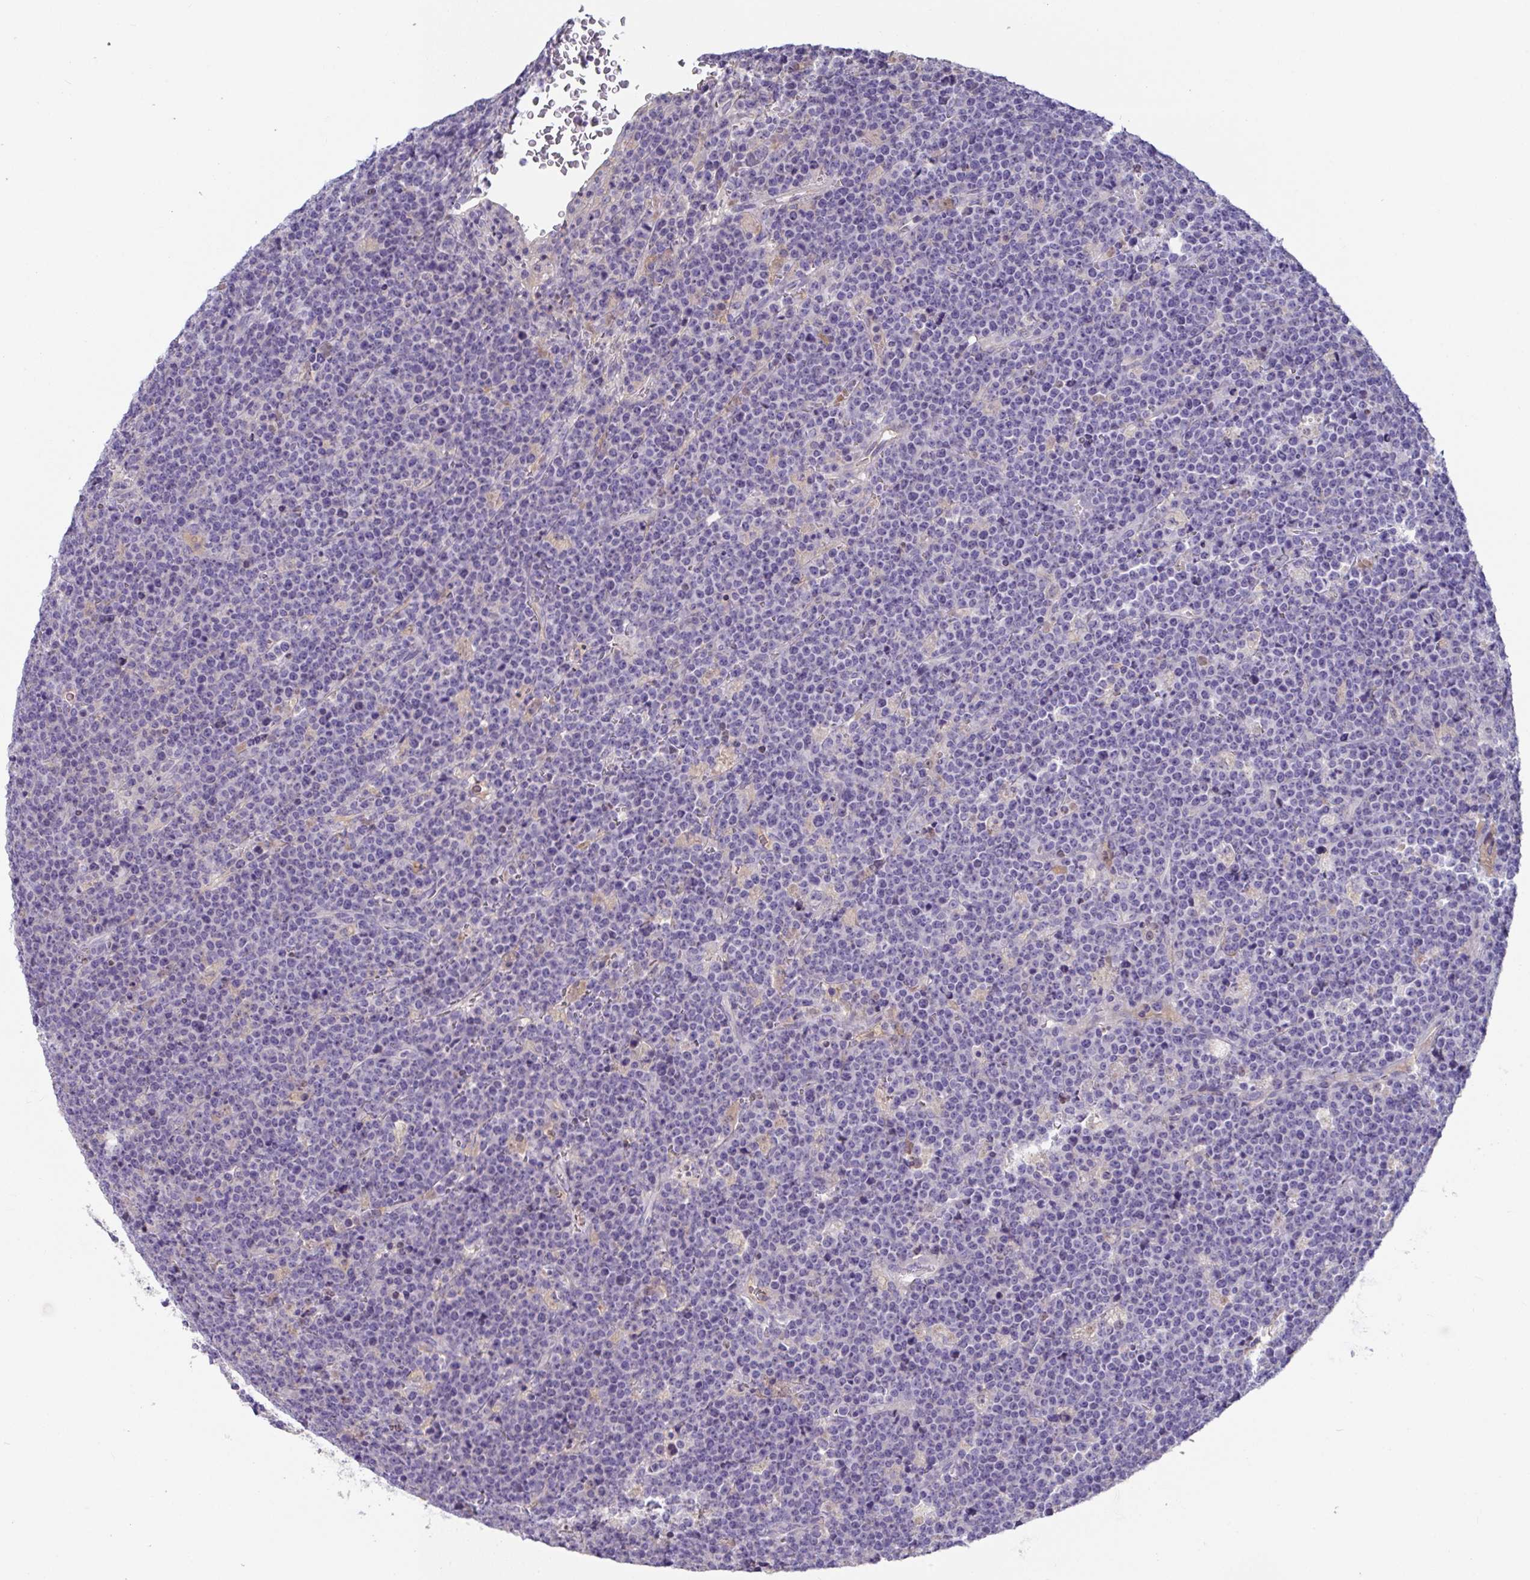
{"staining": {"intensity": "negative", "quantity": "none", "location": "none"}, "tissue": "lymphoma", "cell_type": "Tumor cells", "image_type": "cancer", "snomed": [{"axis": "morphology", "description": "Malignant lymphoma, non-Hodgkin's type, High grade"}, {"axis": "topography", "description": "Ovary"}], "caption": "A high-resolution image shows immunohistochemistry (IHC) staining of lymphoma, which exhibits no significant positivity in tumor cells.", "gene": "ANO5", "patient": {"sex": "female", "age": 56}}